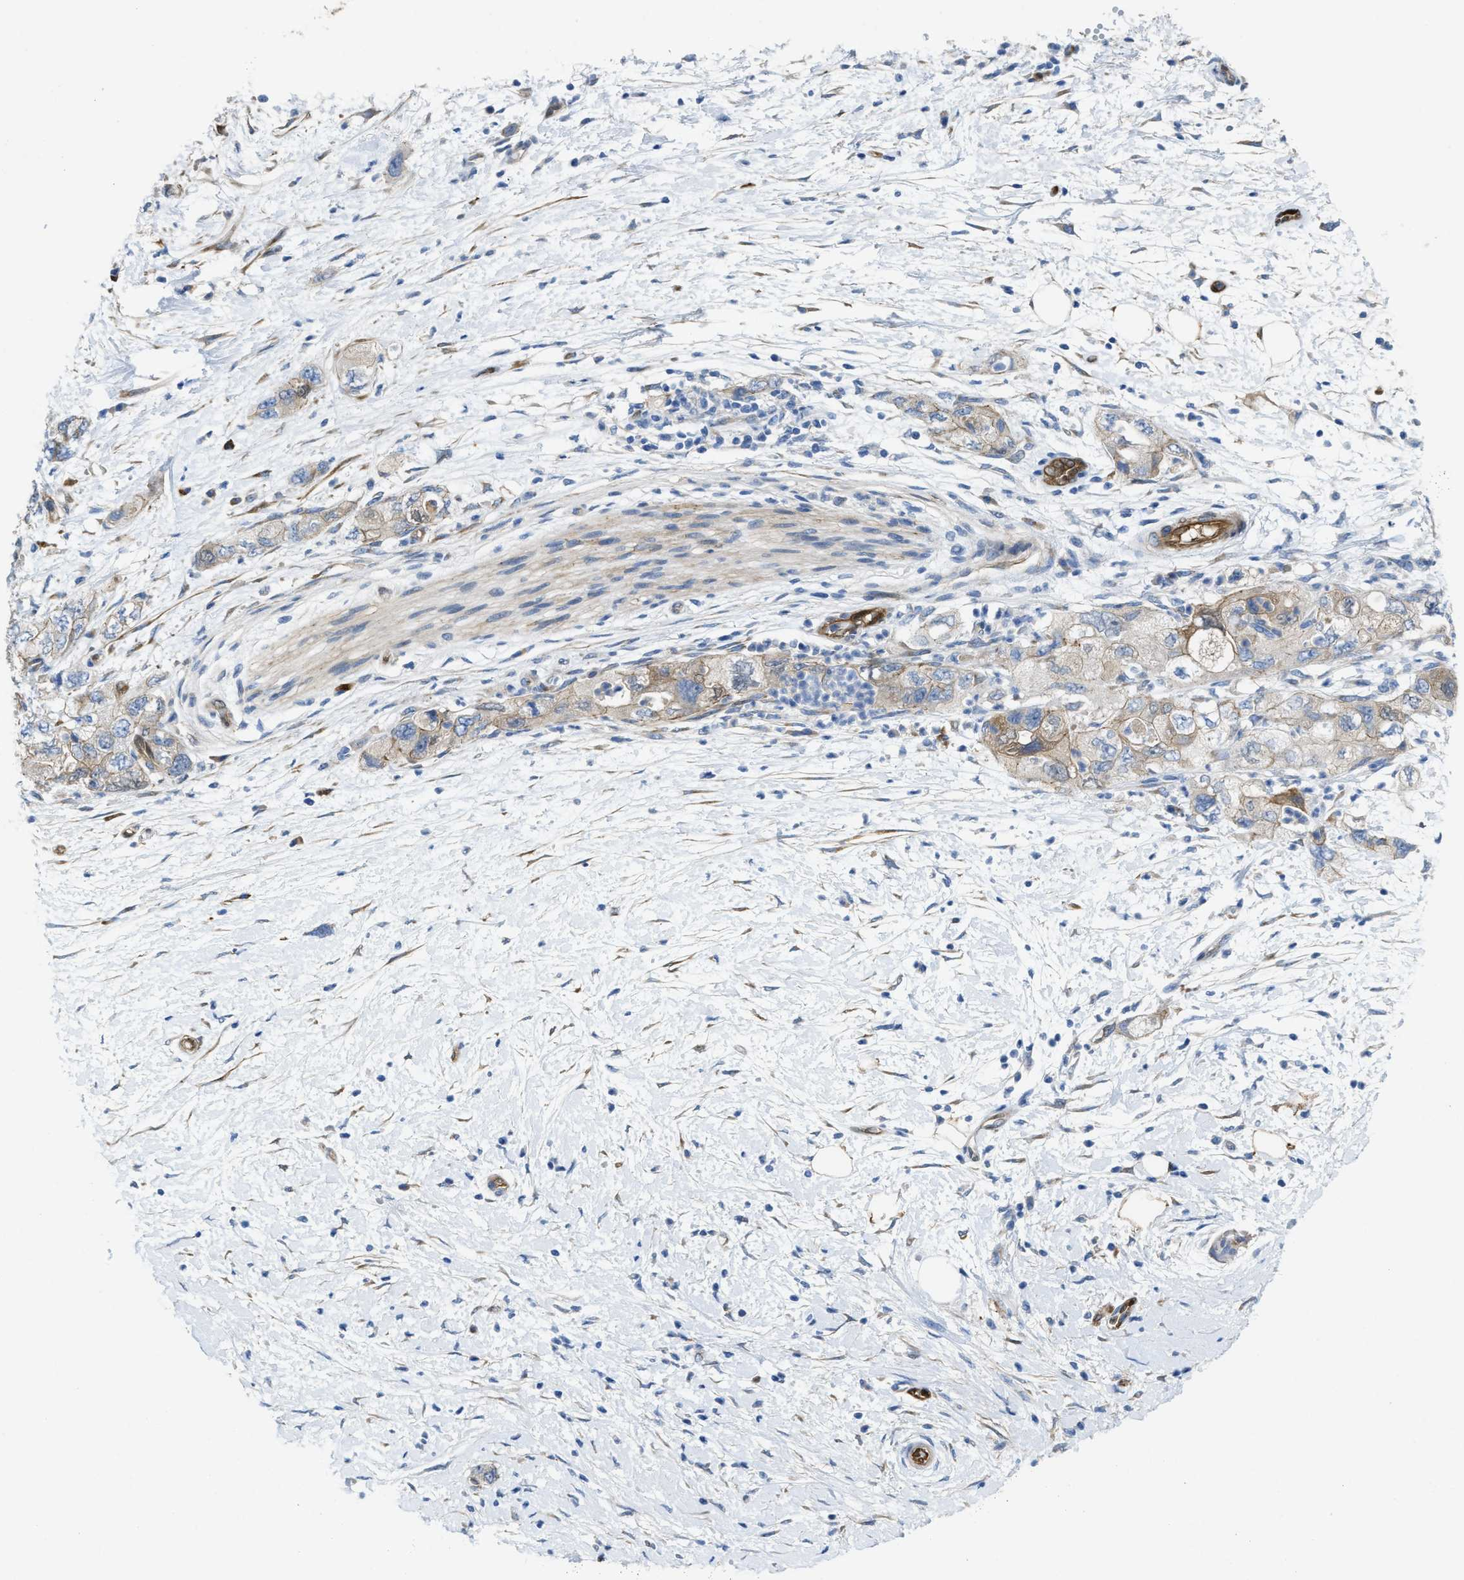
{"staining": {"intensity": "moderate", "quantity": "25%-75%", "location": "cytoplasmic/membranous"}, "tissue": "pancreatic cancer", "cell_type": "Tumor cells", "image_type": "cancer", "snomed": [{"axis": "morphology", "description": "Adenocarcinoma, NOS"}, {"axis": "topography", "description": "Pancreas"}], "caption": "A medium amount of moderate cytoplasmic/membranous expression is seen in approximately 25%-75% of tumor cells in pancreatic cancer tissue.", "gene": "ASS1", "patient": {"sex": "female", "age": 73}}